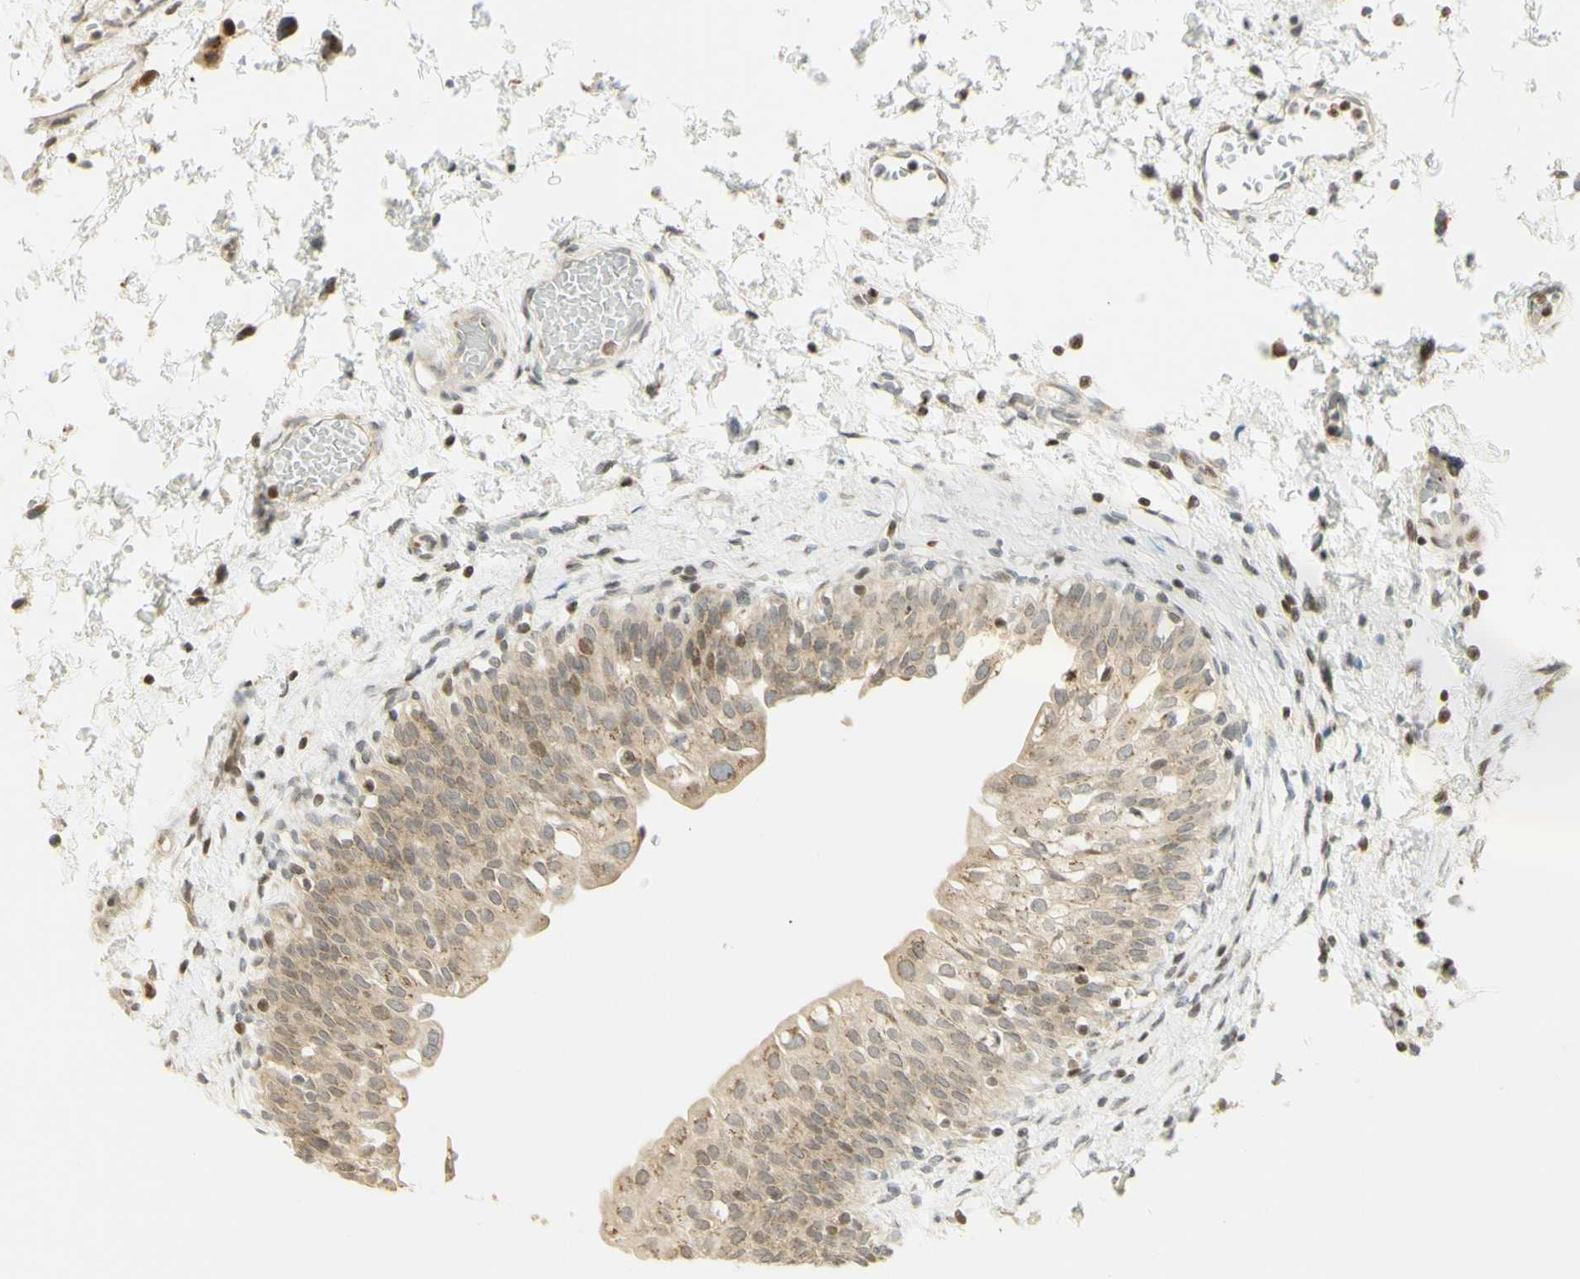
{"staining": {"intensity": "moderate", "quantity": ">75%", "location": "cytoplasmic/membranous,nuclear"}, "tissue": "urinary bladder", "cell_type": "Urothelial cells", "image_type": "normal", "snomed": [{"axis": "morphology", "description": "Normal tissue, NOS"}, {"axis": "topography", "description": "Urinary bladder"}], "caption": "Brown immunohistochemical staining in unremarkable human urinary bladder demonstrates moderate cytoplasmic/membranous,nuclear positivity in about >75% of urothelial cells. (Stains: DAB in brown, nuclei in blue, Microscopy: brightfield microscopy at high magnification).", "gene": "KIF11", "patient": {"sex": "male", "age": 55}}